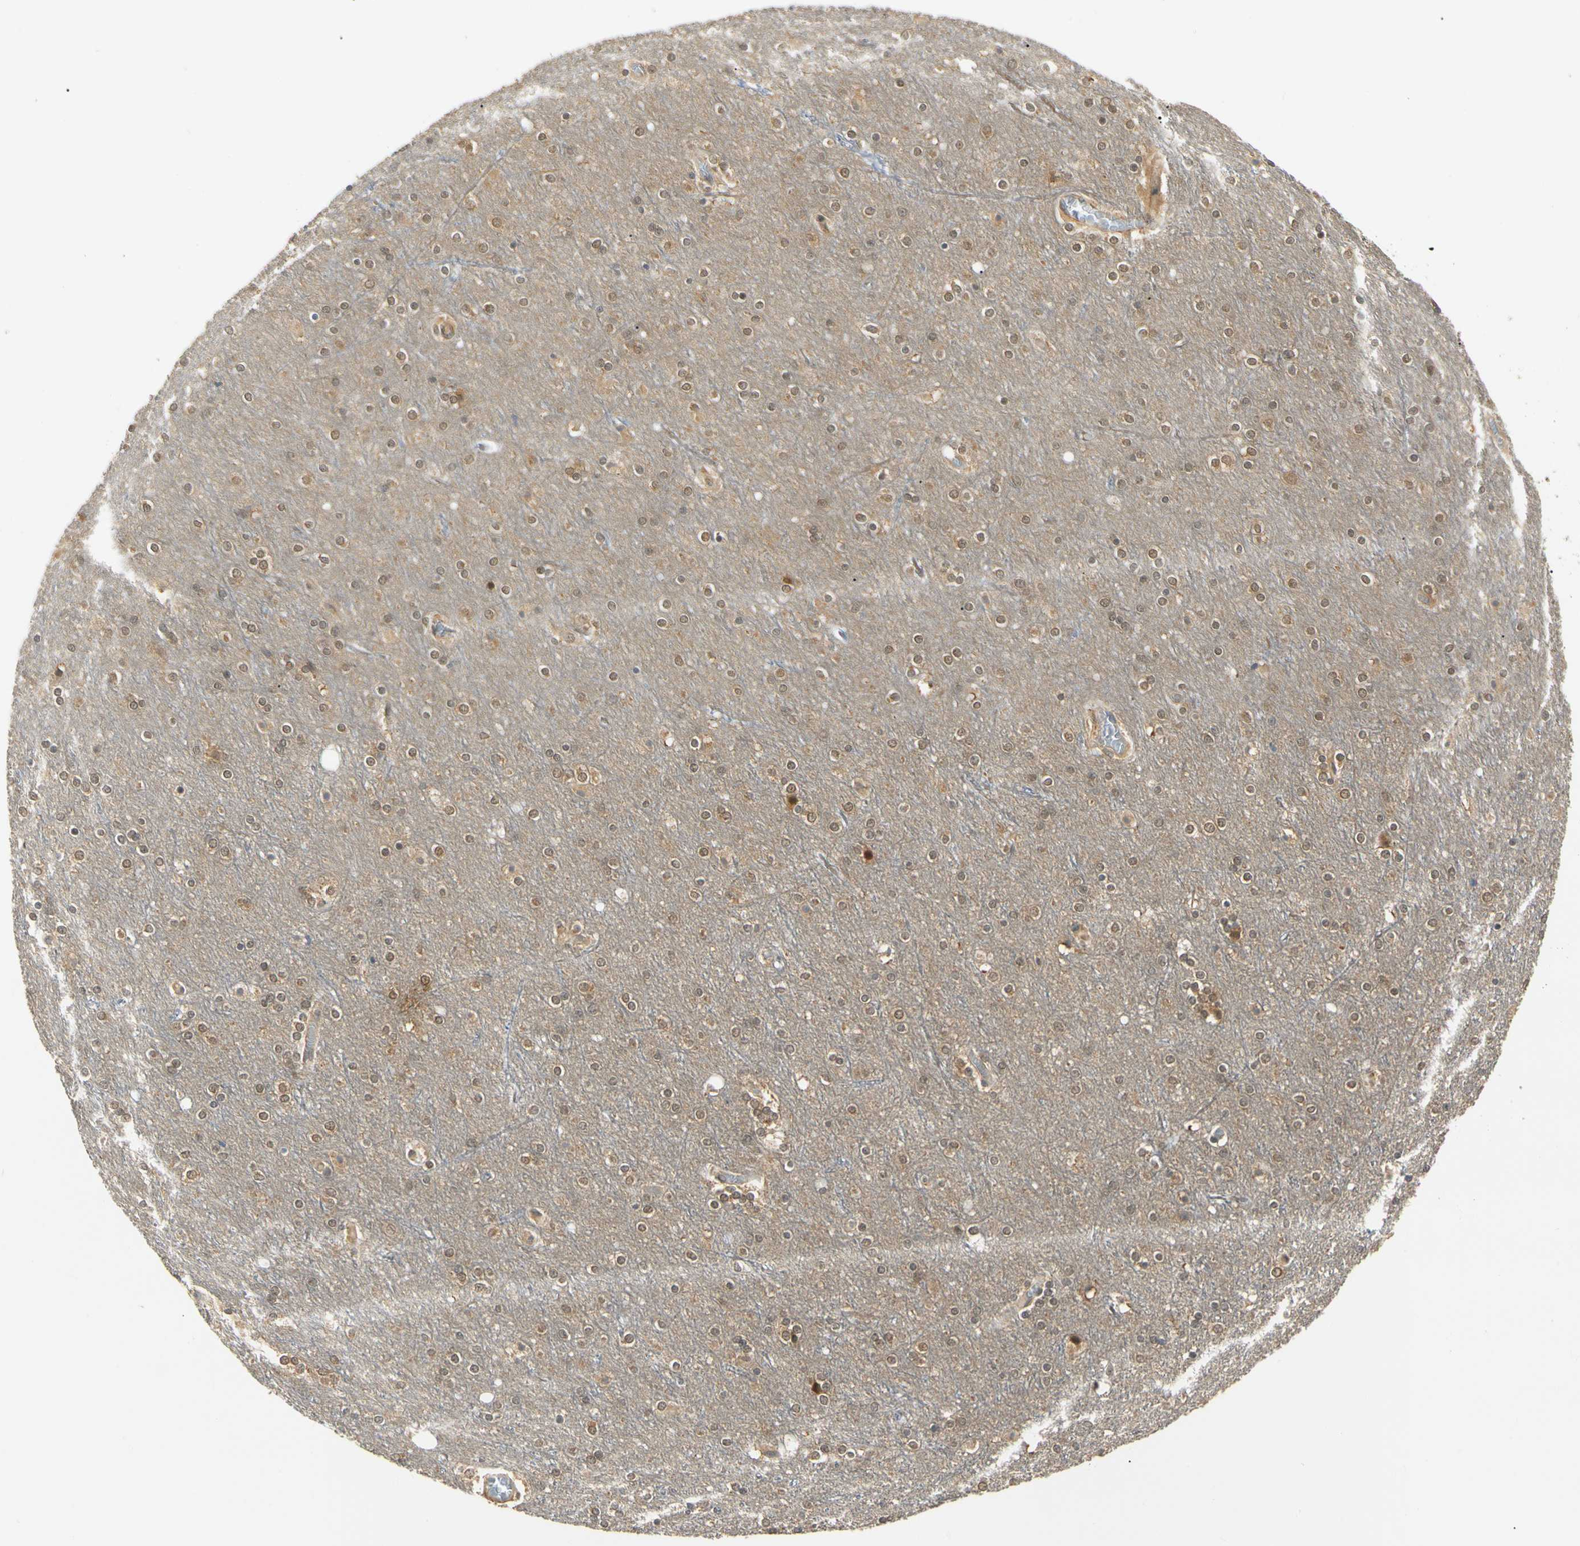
{"staining": {"intensity": "weak", "quantity": ">75%", "location": "cytoplasmic/membranous,nuclear"}, "tissue": "cerebral cortex", "cell_type": "Endothelial cells", "image_type": "normal", "snomed": [{"axis": "morphology", "description": "Normal tissue, NOS"}, {"axis": "topography", "description": "Cerebral cortex"}], "caption": "DAB immunohistochemical staining of normal cerebral cortex displays weak cytoplasmic/membranous,nuclear protein staining in about >75% of endothelial cells.", "gene": "UBE2Z", "patient": {"sex": "female", "age": 54}}